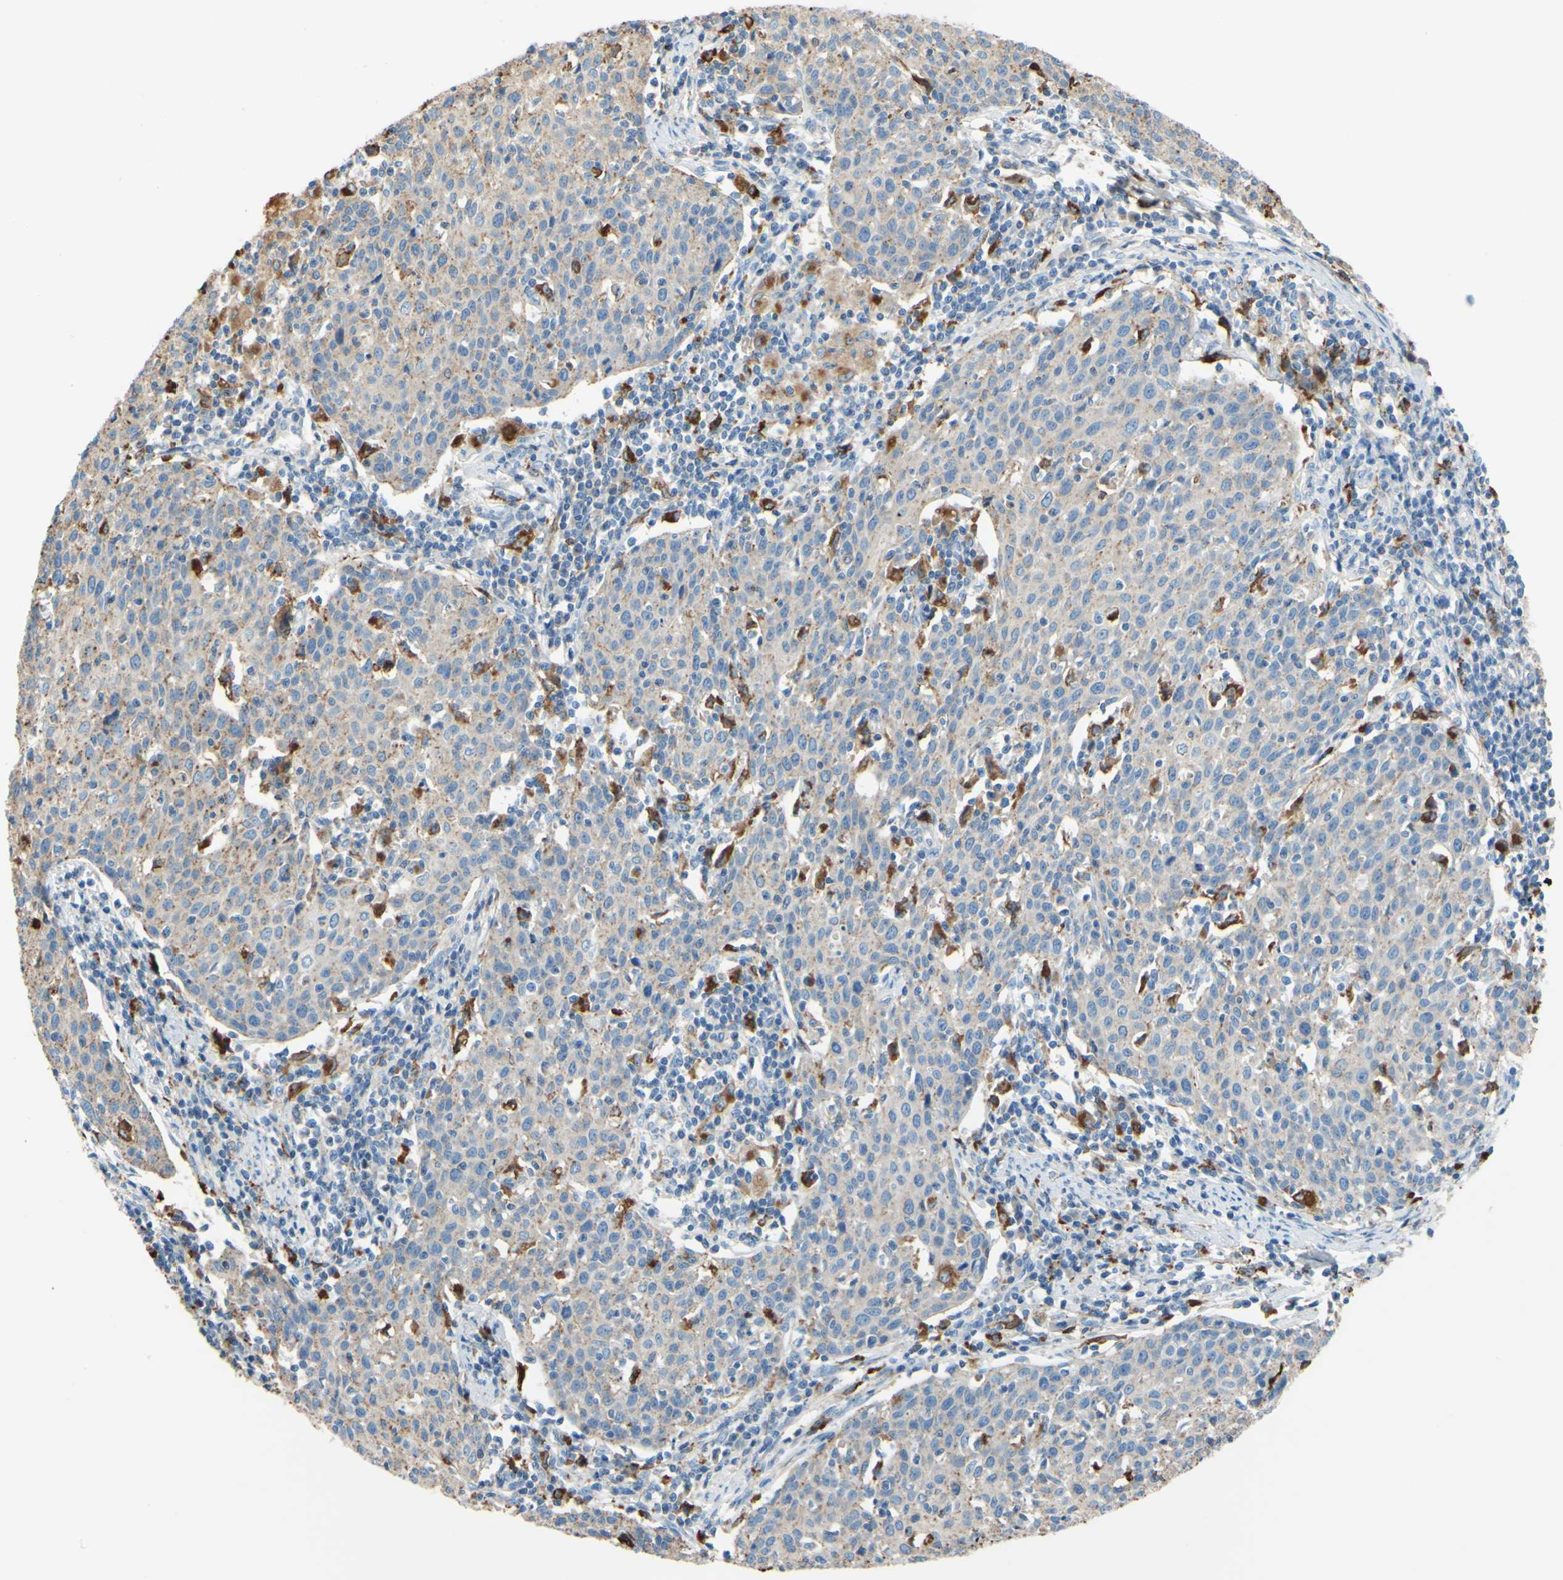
{"staining": {"intensity": "weak", "quantity": ">75%", "location": "cytoplasmic/membranous"}, "tissue": "cervical cancer", "cell_type": "Tumor cells", "image_type": "cancer", "snomed": [{"axis": "morphology", "description": "Squamous cell carcinoma, NOS"}, {"axis": "topography", "description": "Cervix"}], "caption": "Immunohistochemistry (IHC) histopathology image of neoplastic tissue: cervical cancer (squamous cell carcinoma) stained using IHC reveals low levels of weak protein expression localized specifically in the cytoplasmic/membranous of tumor cells, appearing as a cytoplasmic/membranous brown color.", "gene": "CTSD", "patient": {"sex": "female", "age": 38}}